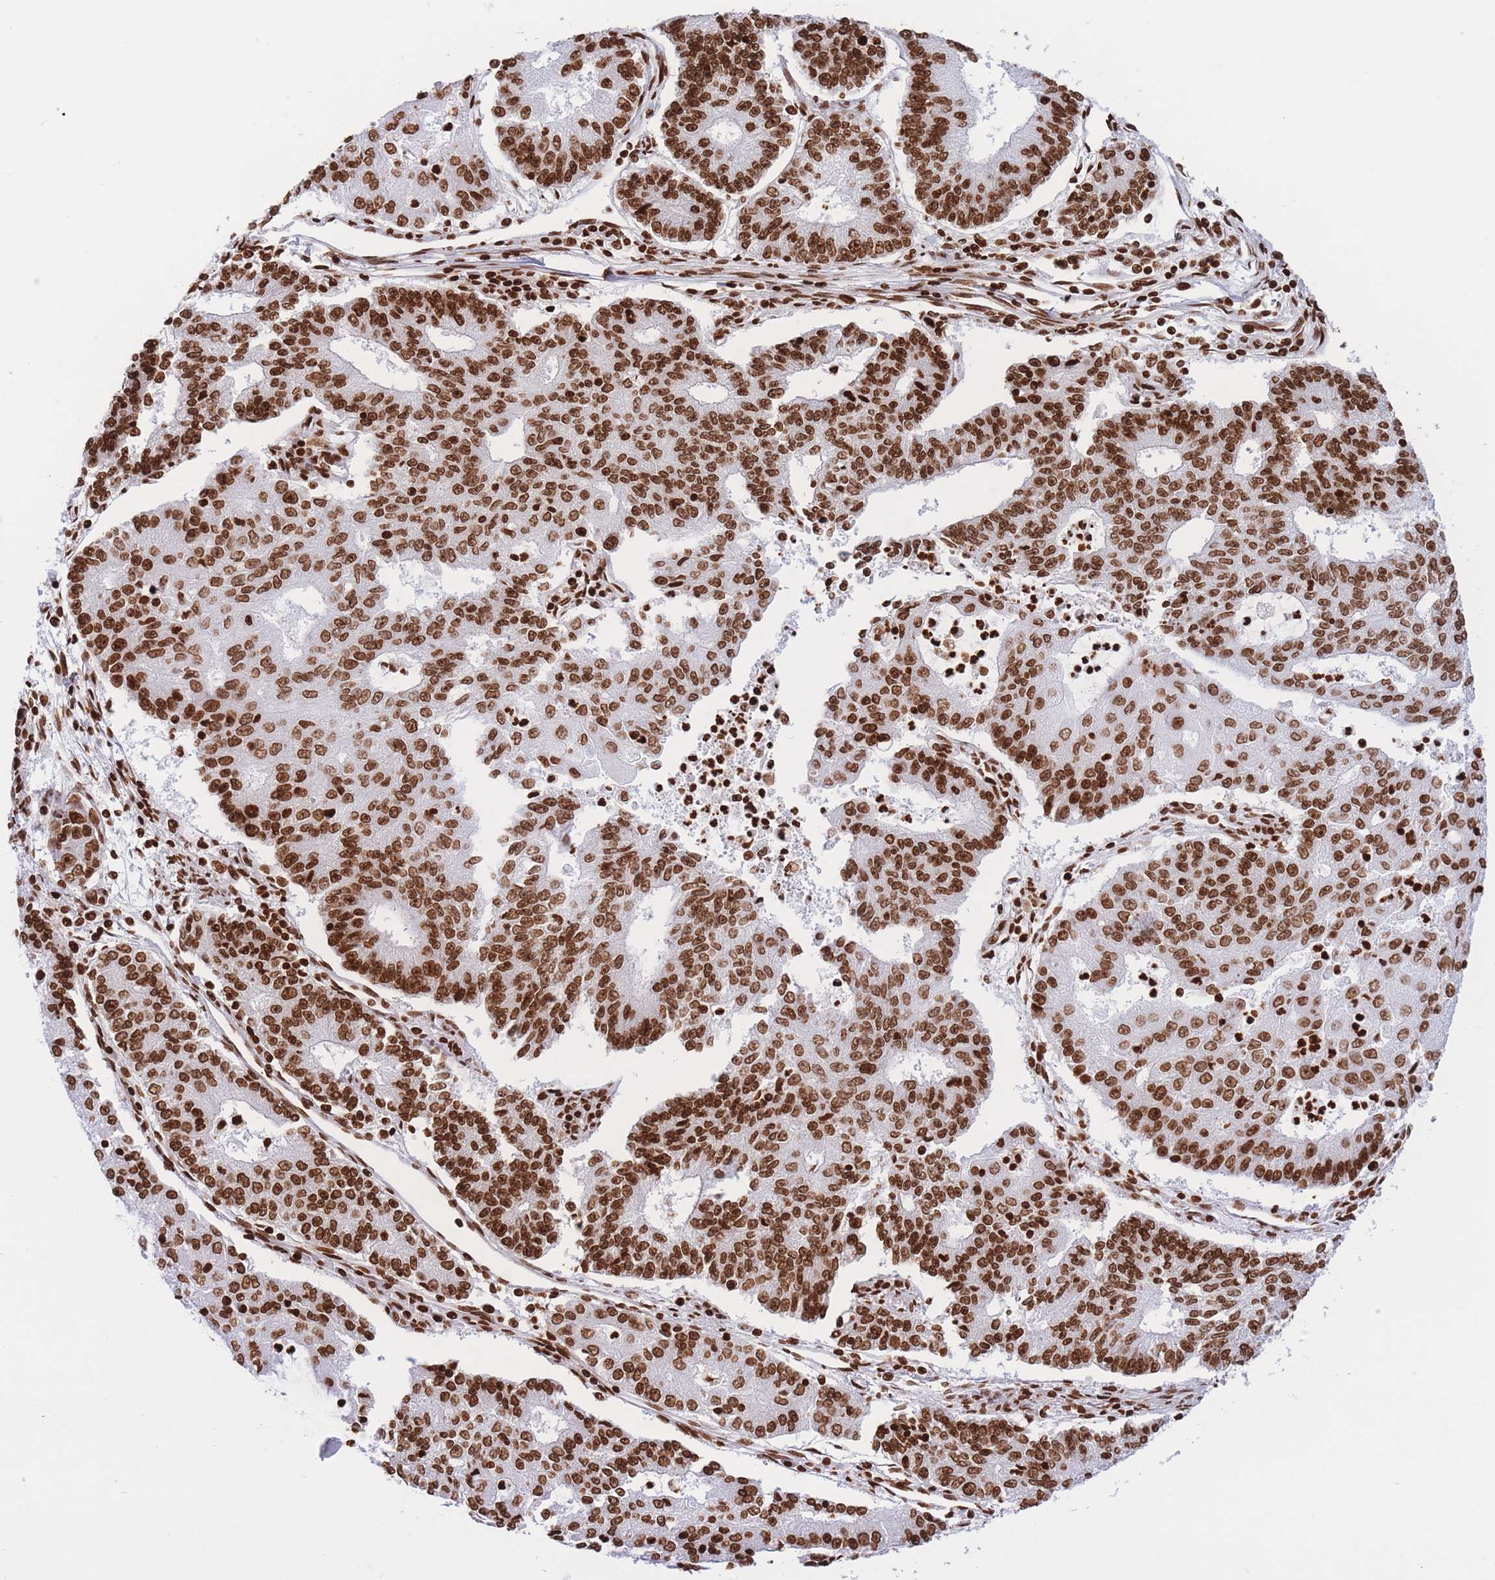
{"staining": {"intensity": "strong", "quantity": ">75%", "location": "nuclear"}, "tissue": "endometrial cancer", "cell_type": "Tumor cells", "image_type": "cancer", "snomed": [{"axis": "morphology", "description": "Adenocarcinoma, NOS"}, {"axis": "topography", "description": "Endometrium"}], "caption": "Protein expression by immunohistochemistry (IHC) displays strong nuclear positivity in about >75% of tumor cells in endometrial cancer (adenocarcinoma).", "gene": "H2BC11", "patient": {"sex": "female", "age": 56}}